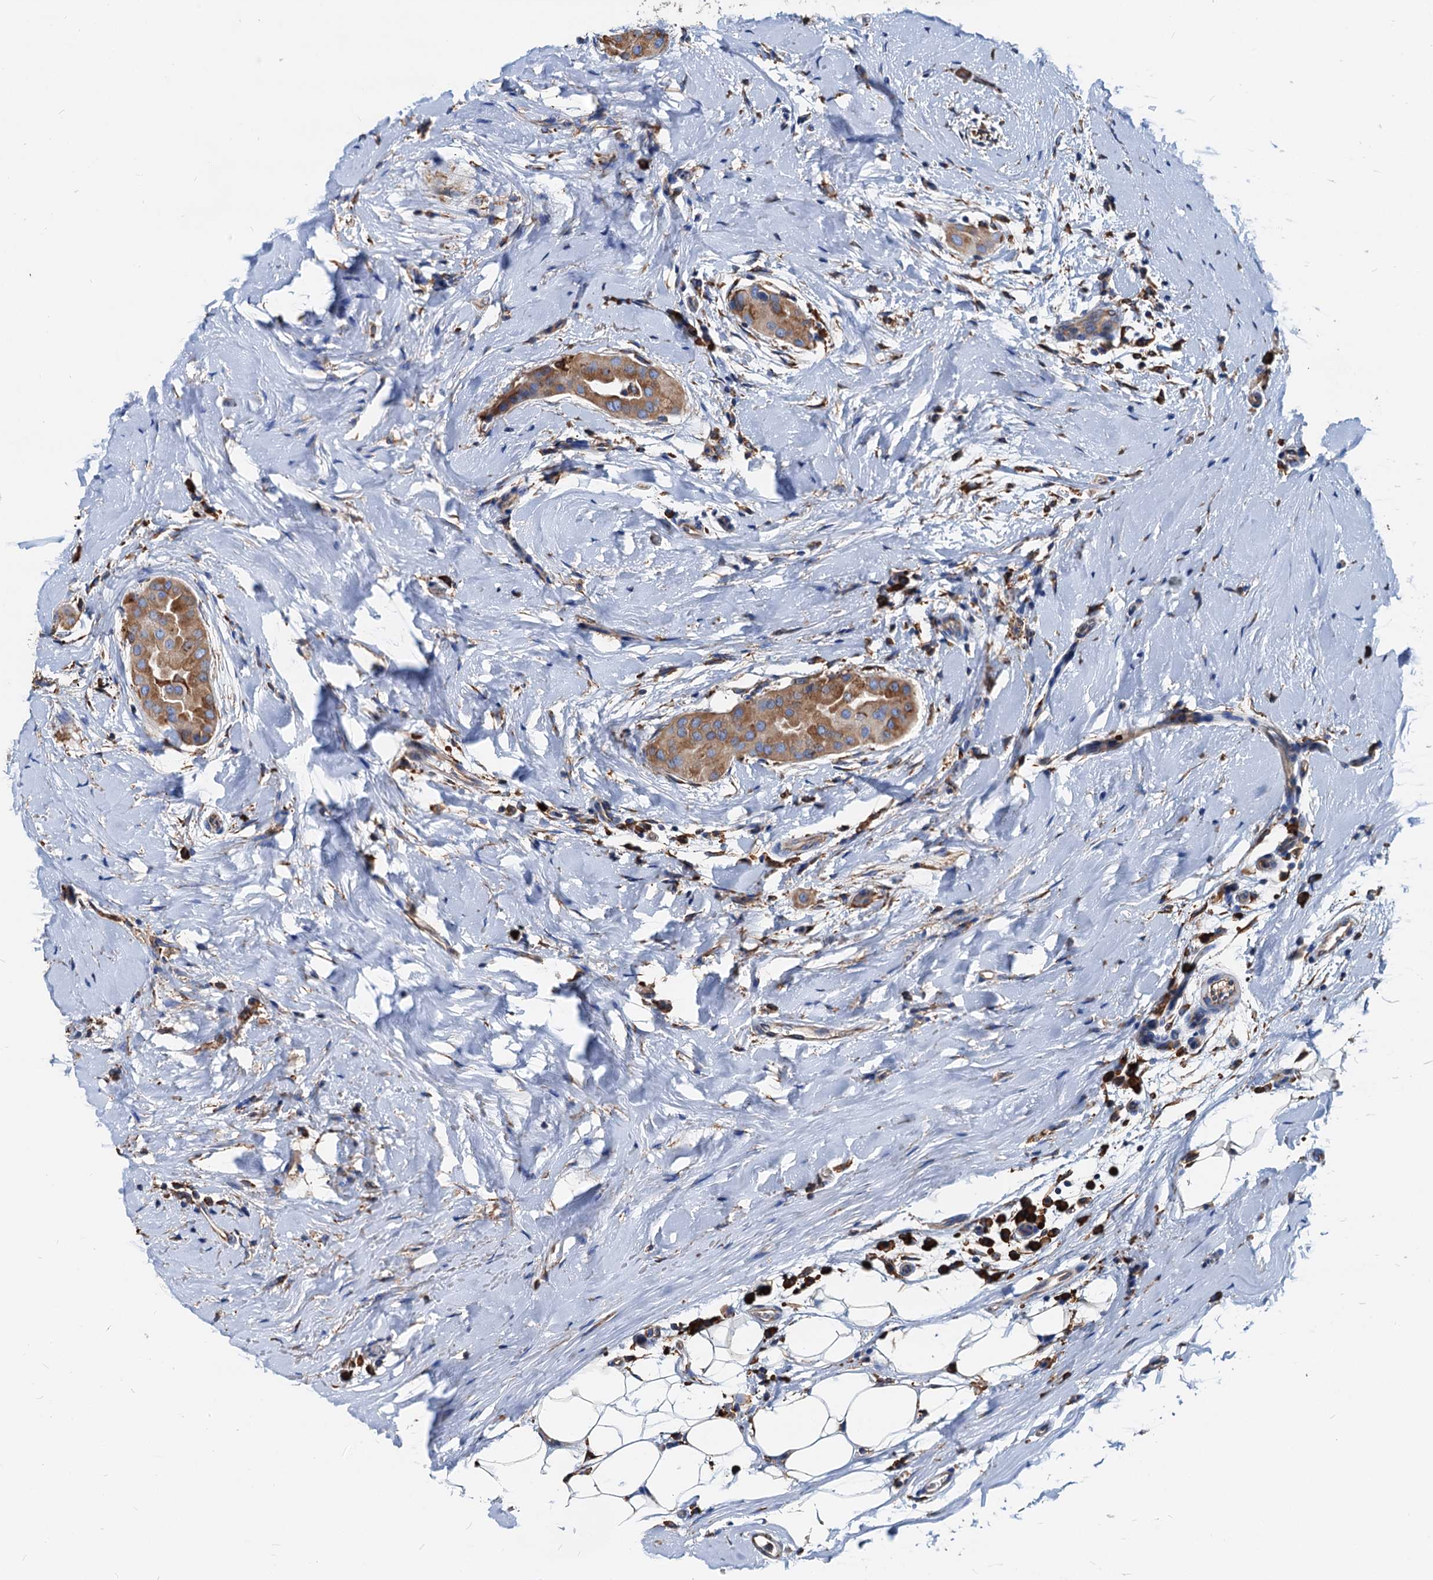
{"staining": {"intensity": "moderate", "quantity": ">75%", "location": "cytoplasmic/membranous"}, "tissue": "thyroid cancer", "cell_type": "Tumor cells", "image_type": "cancer", "snomed": [{"axis": "morphology", "description": "Papillary adenocarcinoma, NOS"}, {"axis": "topography", "description": "Thyroid gland"}], "caption": "A high-resolution image shows immunohistochemistry (IHC) staining of papillary adenocarcinoma (thyroid), which shows moderate cytoplasmic/membranous expression in about >75% of tumor cells.", "gene": "HSPA5", "patient": {"sex": "male", "age": 33}}